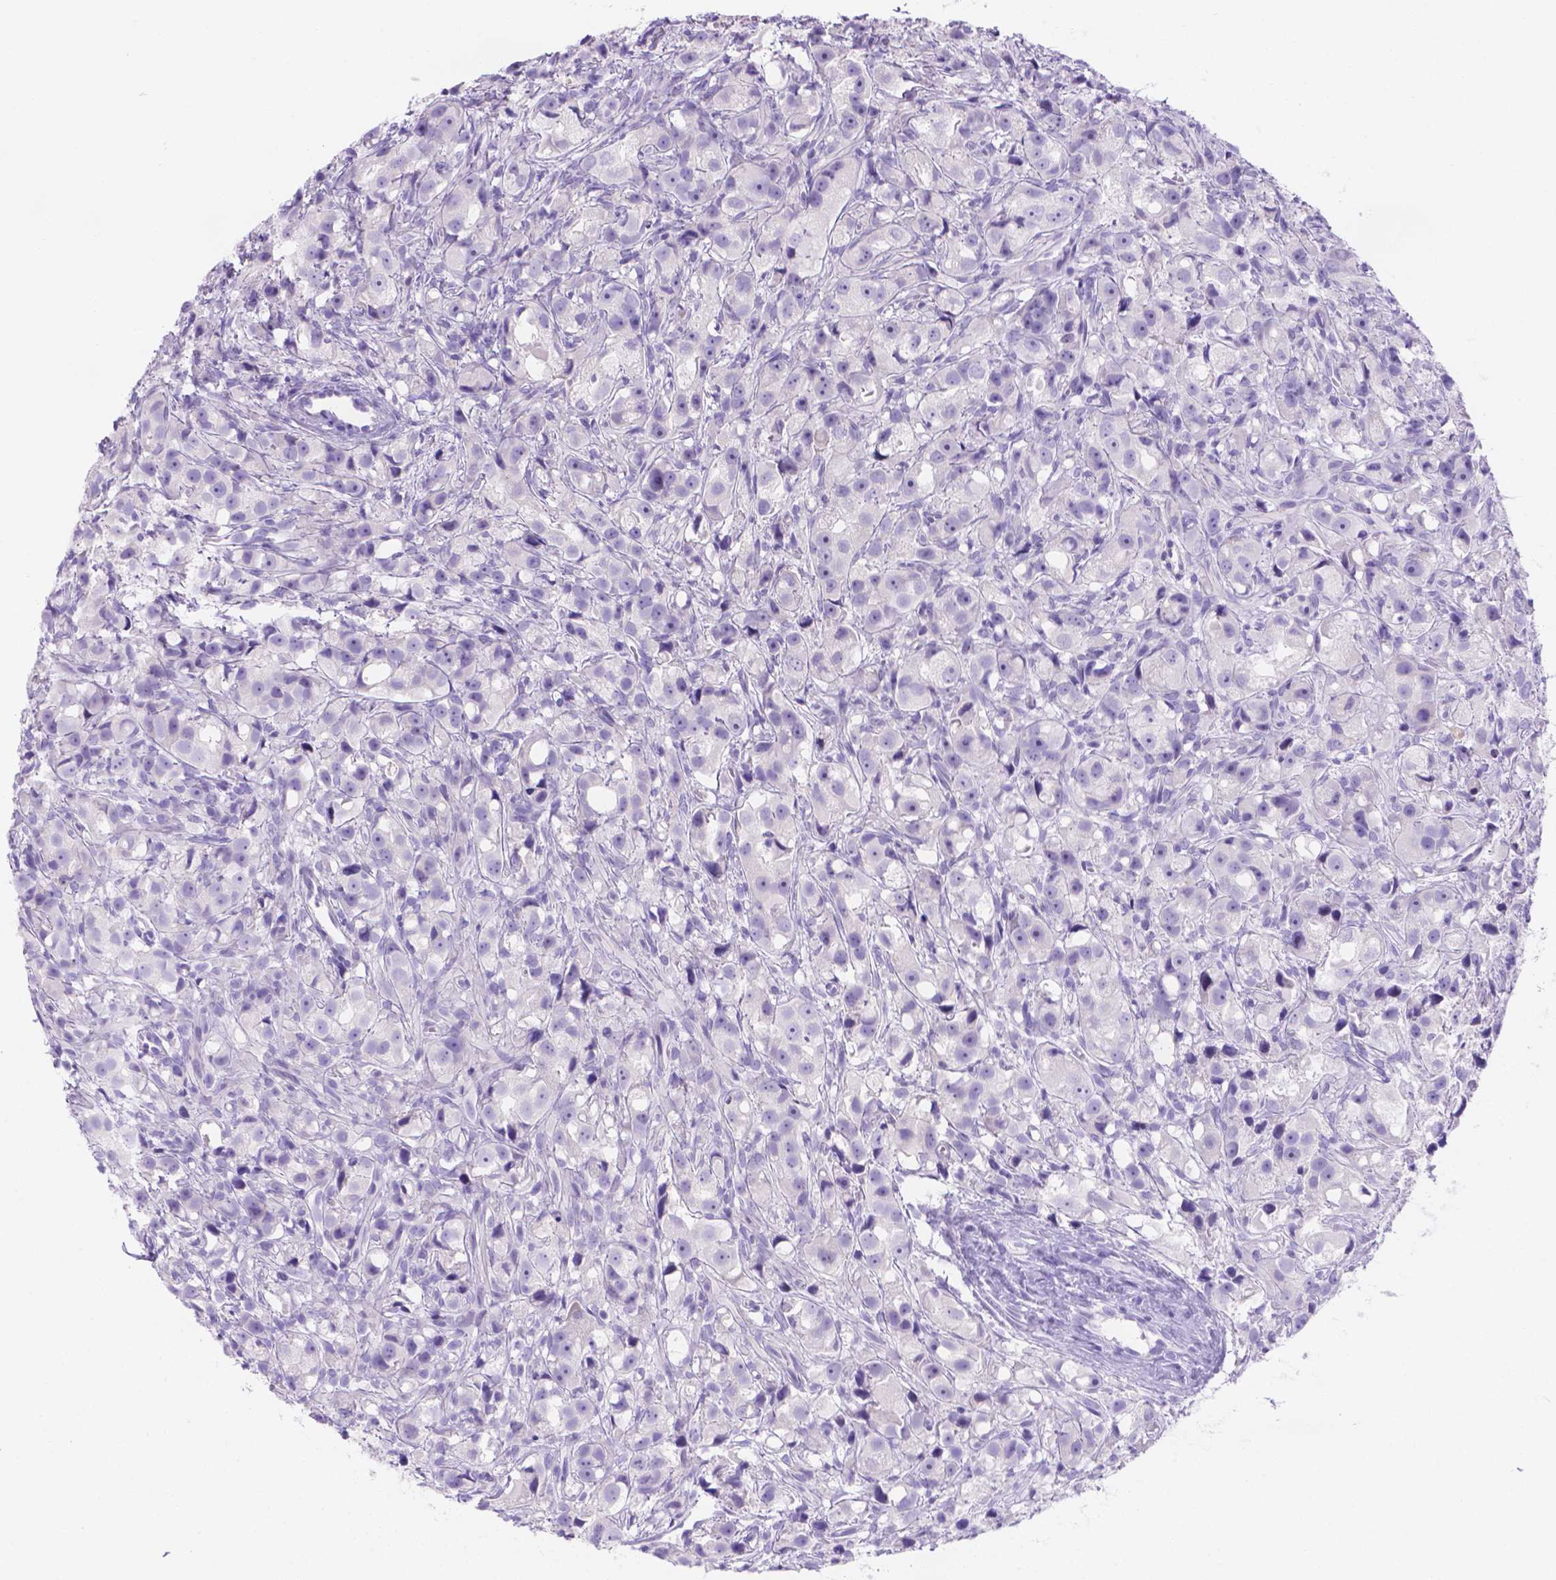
{"staining": {"intensity": "negative", "quantity": "none", "location": "none"}, "tissue": "prostate cancer", "cell_type": "Tumor cells", "image_type": "cancer", "snomed": [{"axis": "morphology", "description": "Adenocarcinoma, High grade"}, {"axis": "topography", "description": "Prostate"}], "caption": "Human prostate adenocarcinoma (high-grade) stained for a protein using immunohistochemistry exhibits no staining in tumor cells.", "gene": "MLN", "patient": {"sex": "male", "age": 75}}